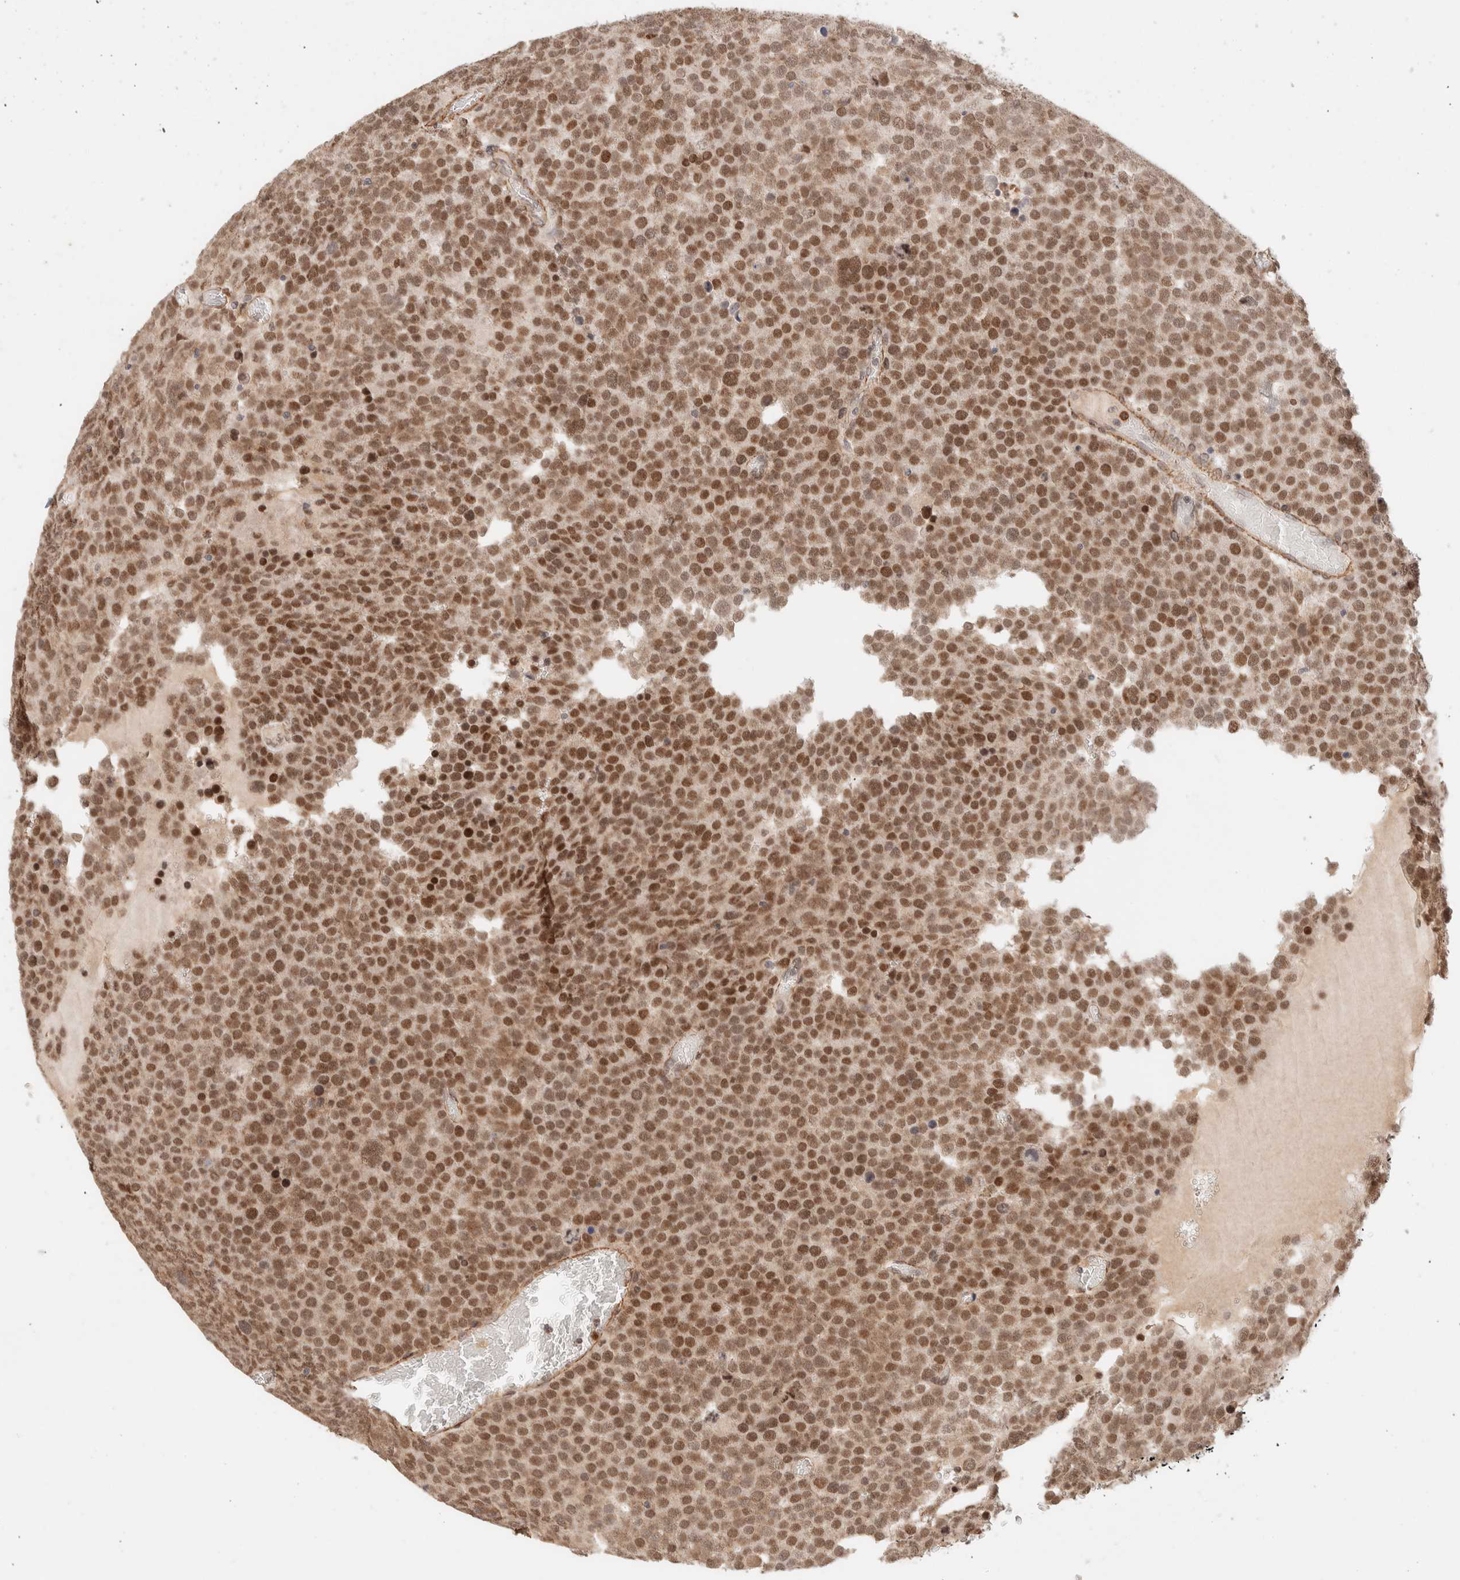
{"staining": {"intensity": "strong", "quantity": "25%-75%", "location": "nuclear"}, "tissue": "testis cancer", "cell_type": "Tumor cells", "image_type": "cancer", "snomed": [{"axis": "morphology", "description": "Seminoma, NOS"}, {"axis": "topography", "description": "Testis"}], "caption": "Human testis cancer (seminoma) stained for a protein (brown) reveals strong nuclear positive positivity in approximately 25%-75% of tumor cells.", "gene": "BRPF3", "patient": {"sex": "male", "age": 71}}